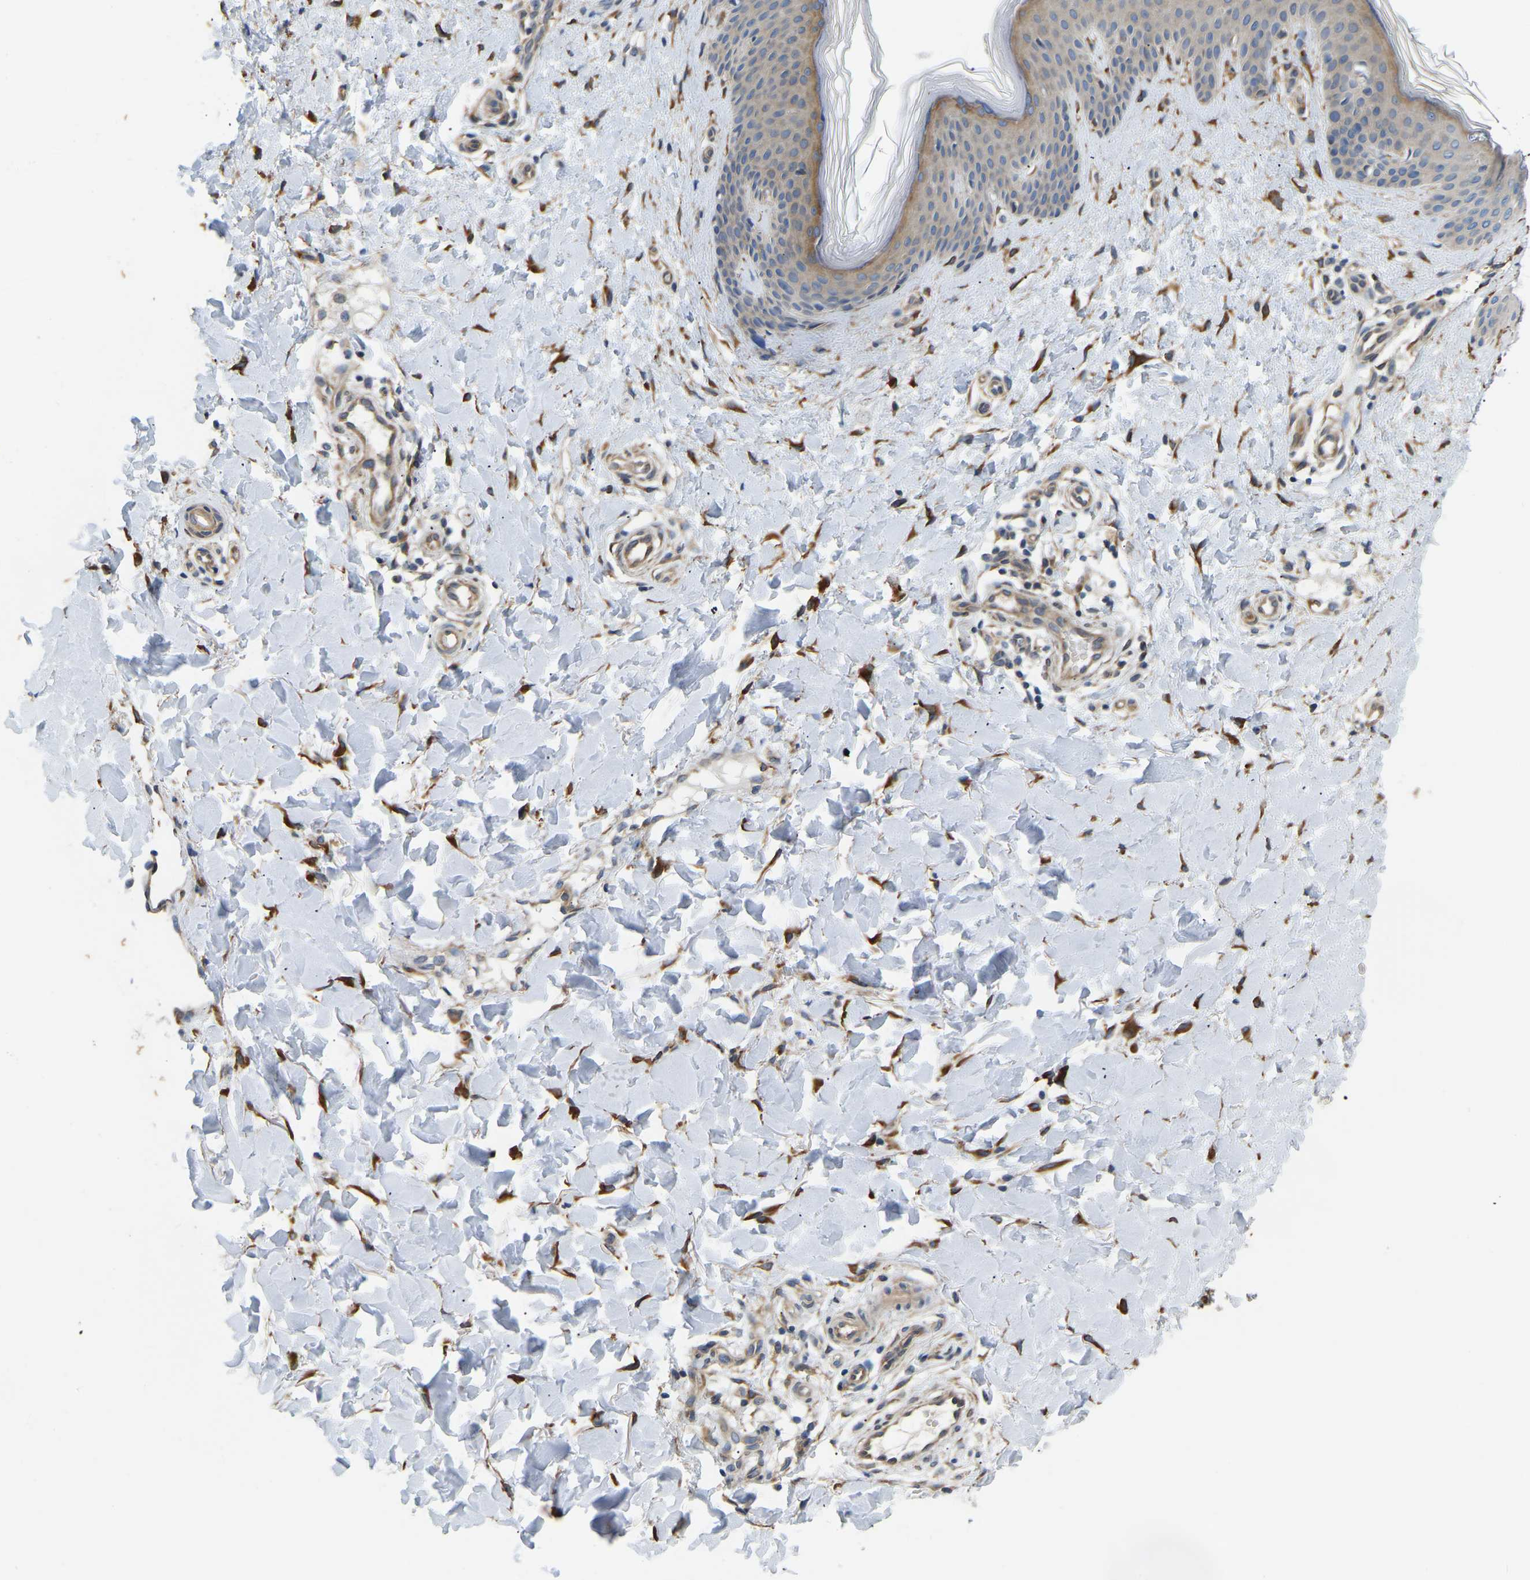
{"staining": {"intensity": "strong", "quantity": ">75%", "location": "cytoplasmic/membranous"}, "tissue": "skin", "cell_type": "Fibroblasts", "image_type": "normal", "snomed": [{"axis": "morphology", "description": "Normal tissue, NOS"}, {"axis": "topography", "description": "Skin"}], "caption": "High-power microscopy captured an IHC photomicrograph of unremarkable skin, revealing strong cytoplasmic/membranous positivity in about >75% of fibroblasts.", "gene": "ARL6IP5", "patient": {"sex": "male", "age": 41}}